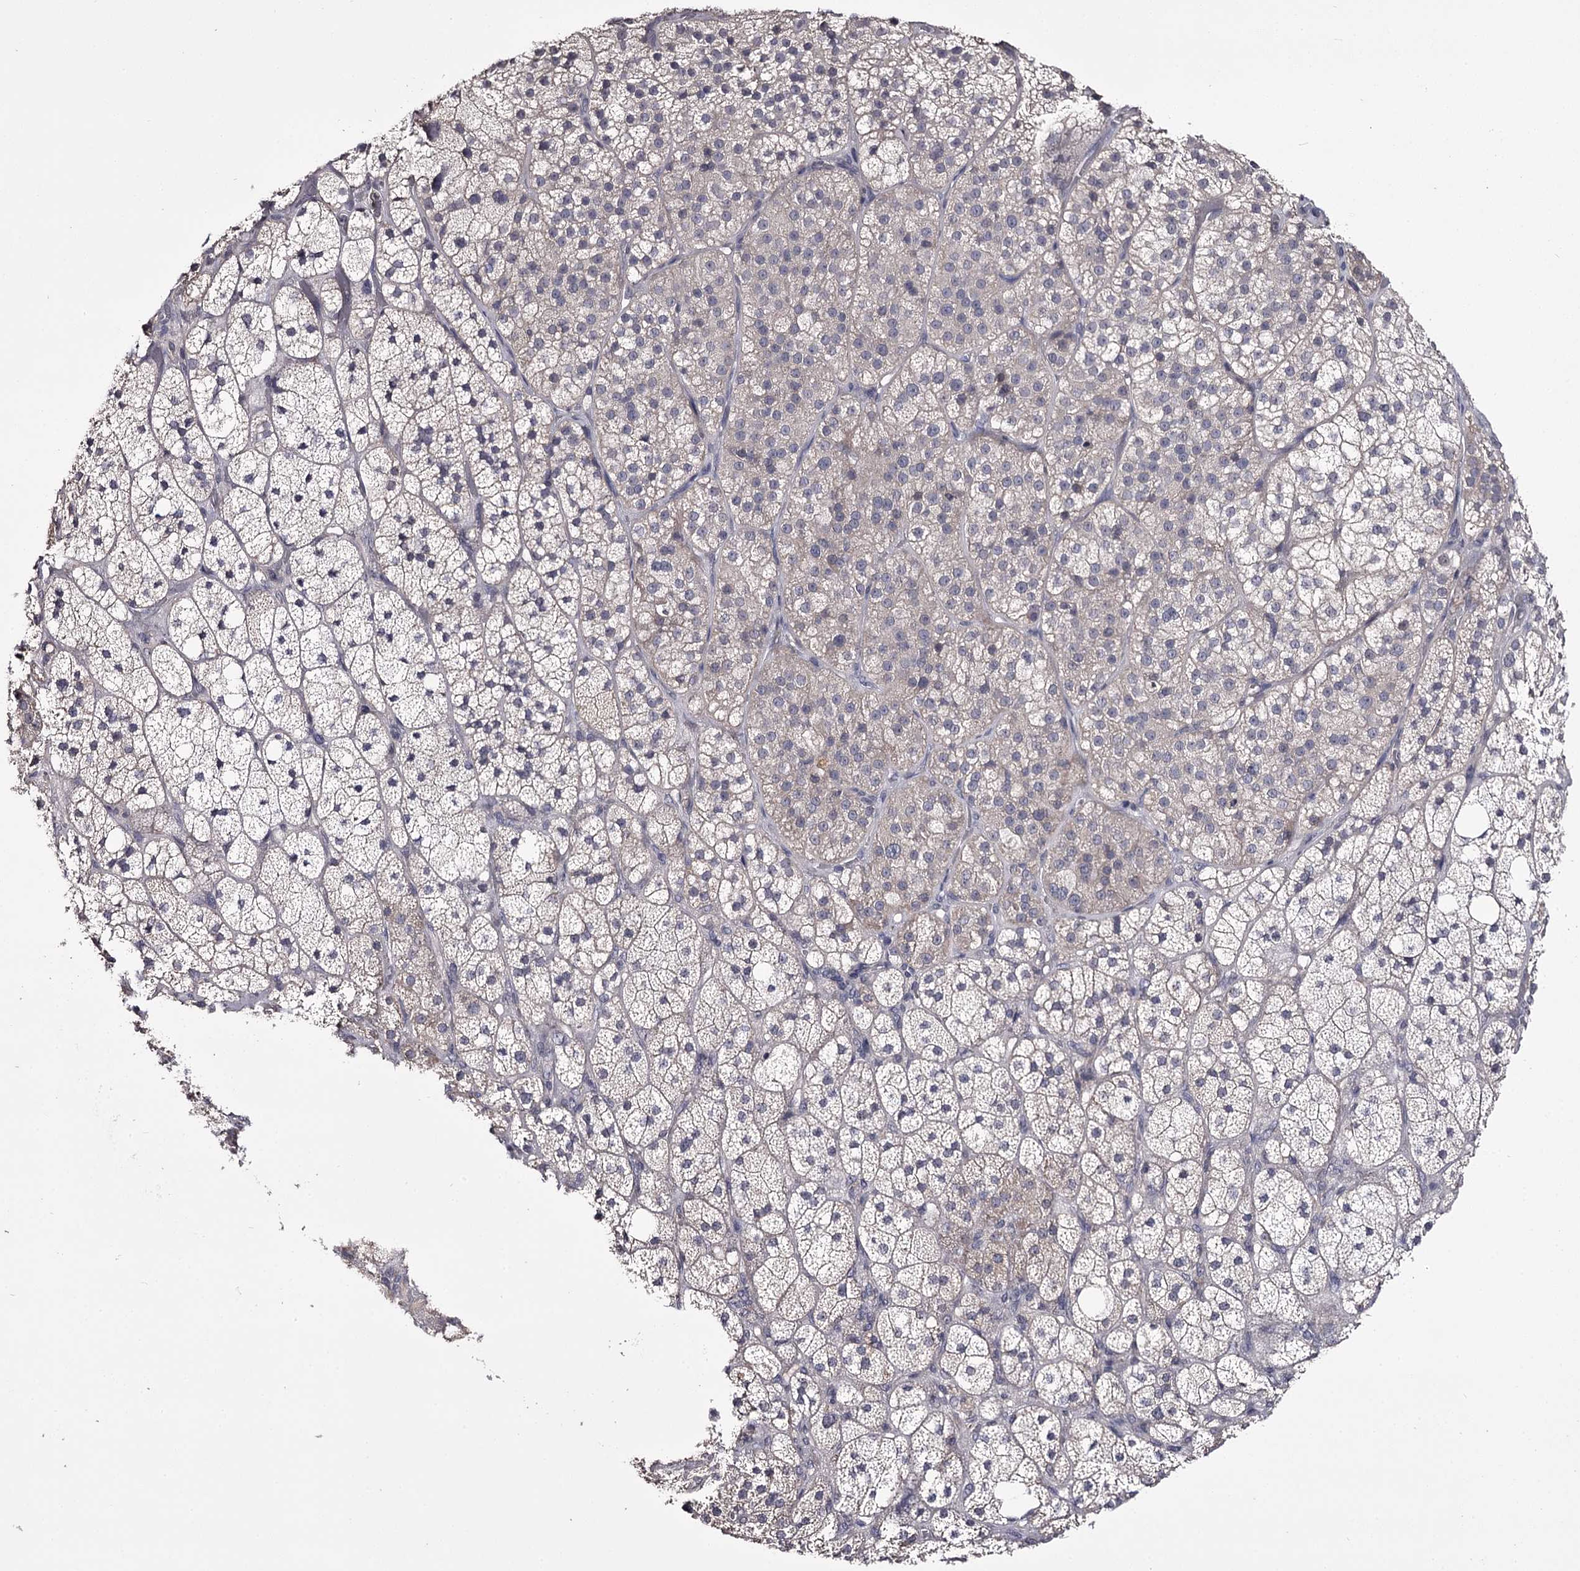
{"staining": {"intensity": "negative", "quantity": "none", "location": "none"}, "tissue": "adrenal gland", "cell_type": "Glandular cells", "image_type": "normal", "snomed": [{"axis": "morphology", "description": "Normal tissue, NOS"}, {"axis": "topography", "description": "Adrenal gland"}], "caption": "A micrograph of adrenal gland stained for a protein demonstrates no brown staining in glandular cells. (DAB IHC with hematoxylin counter stain).", "gene": "PRM2", "patient": {"sex": "male", "age": 61}}